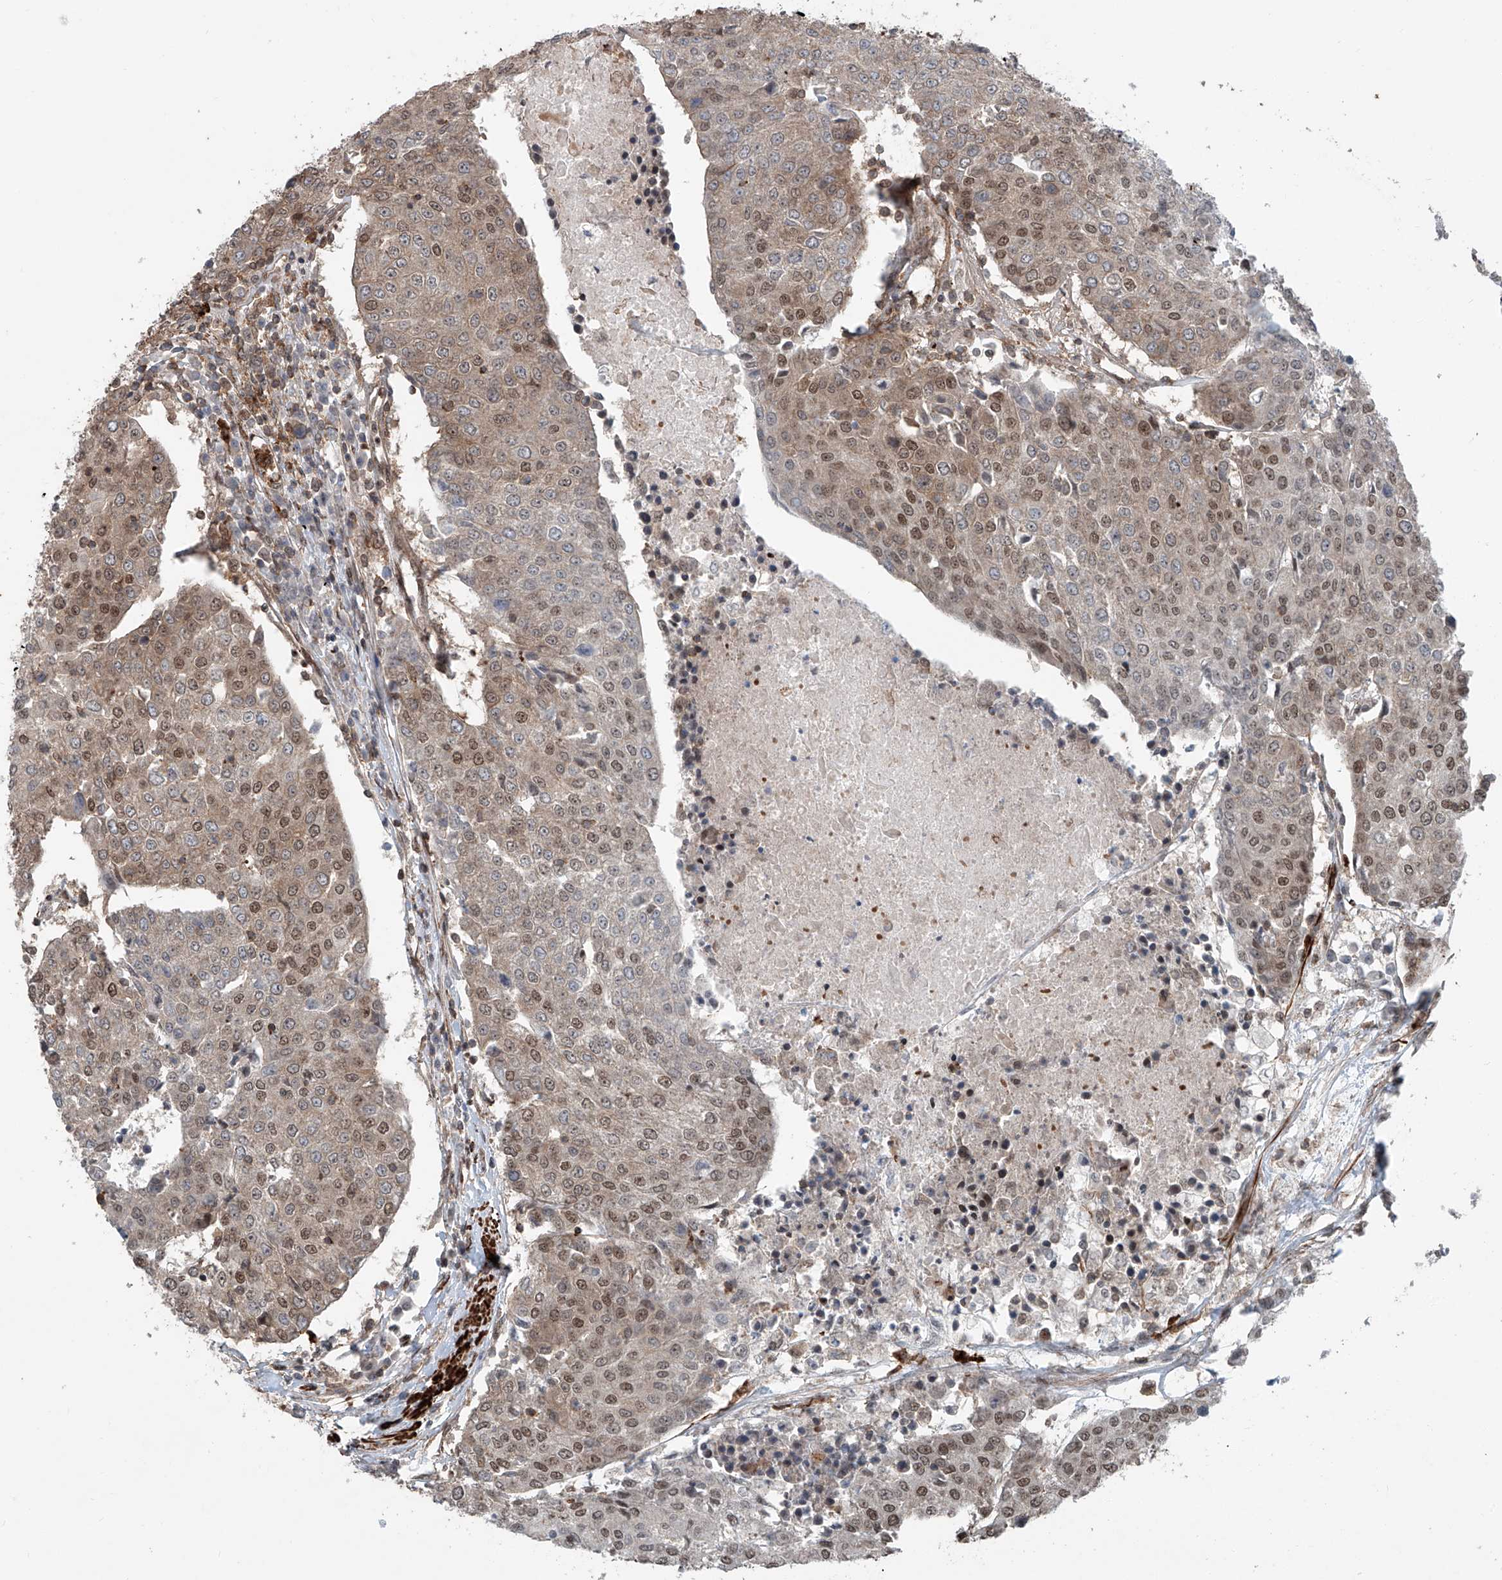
{"staining": {"intensity": "weak", "quantity": "25%-75%", "location": "cytoplasmic/membranous,nuclear"}, "tissue": "urothelial cancer", "cell_type": "Tumor cells", "image_type": "cancer", "snomed": [{"axis": "morphology", "description": "Urothelial carcinoma, High grade"}, {"axis": "topography", "description": "Urinary bladder"}], "caption": "Protein positivity by immunohistochemistry displays weak cytoplasmic/membranous and nuclear positivity in approximately 25%-75% of tumor cells in urothelial cancer.", "gene": "SDE2", "patient": {"sex": "female", "age": 85}}